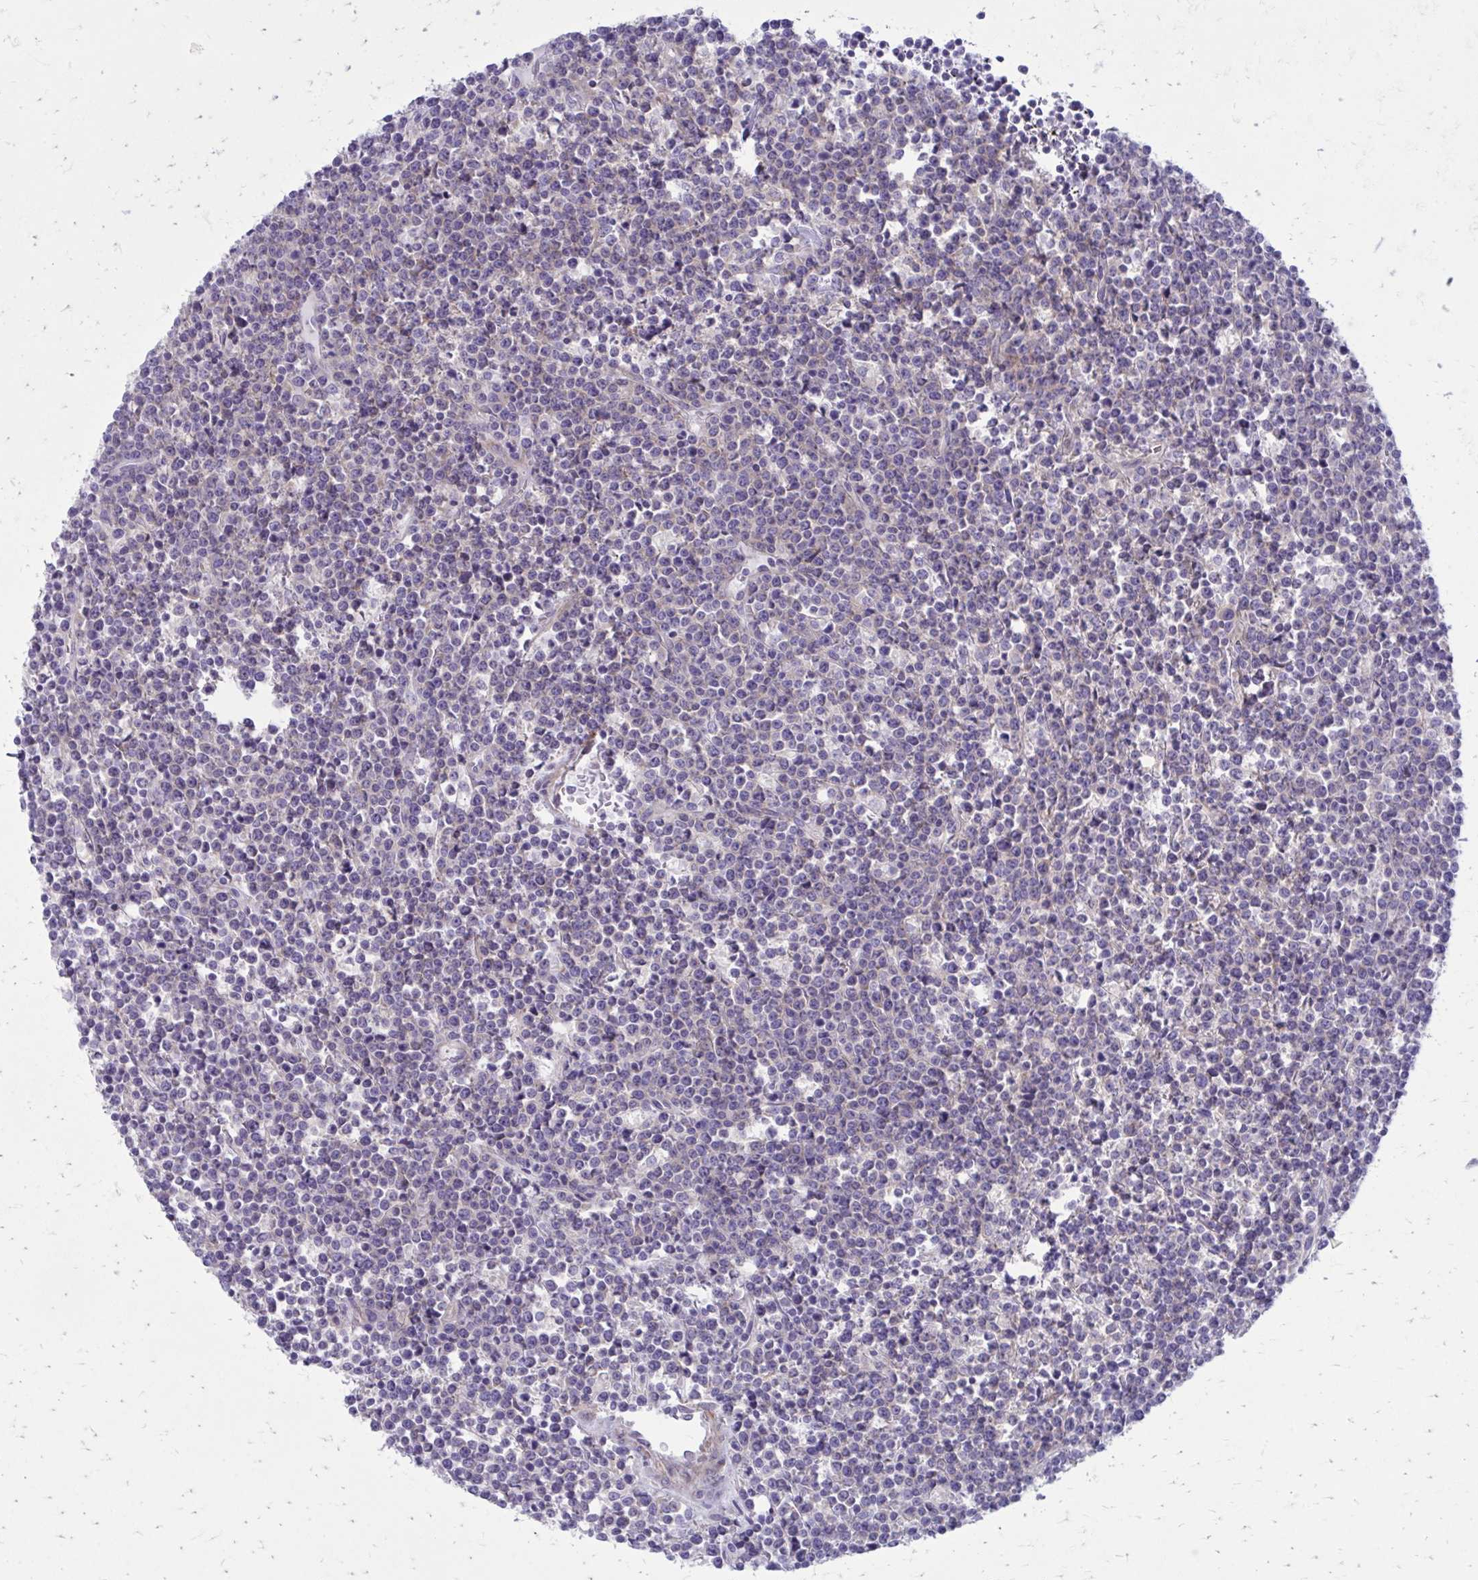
{"staining": {"intensity": "negative", "quantity": "none", "location": "none"}, "tissue": "lymphoma", "cell_type": "Tumor cells", "image_type": "cancer", "snomed": [{"axis": "morphology", "description": "Malignant lymphoma, non-Hodgkin's type, High grade"}, {"axis": "topography", "description": "Ovary"}], "caption": "IHC histopathology image of lymphoma stained for a protein (brown), which displays no staining in tumor cells. (Immunohistochemistry, brightfield microscopy, high magnification).", "gene": "GIGYF2", "patient": {"sex": "female", "age": 56}}